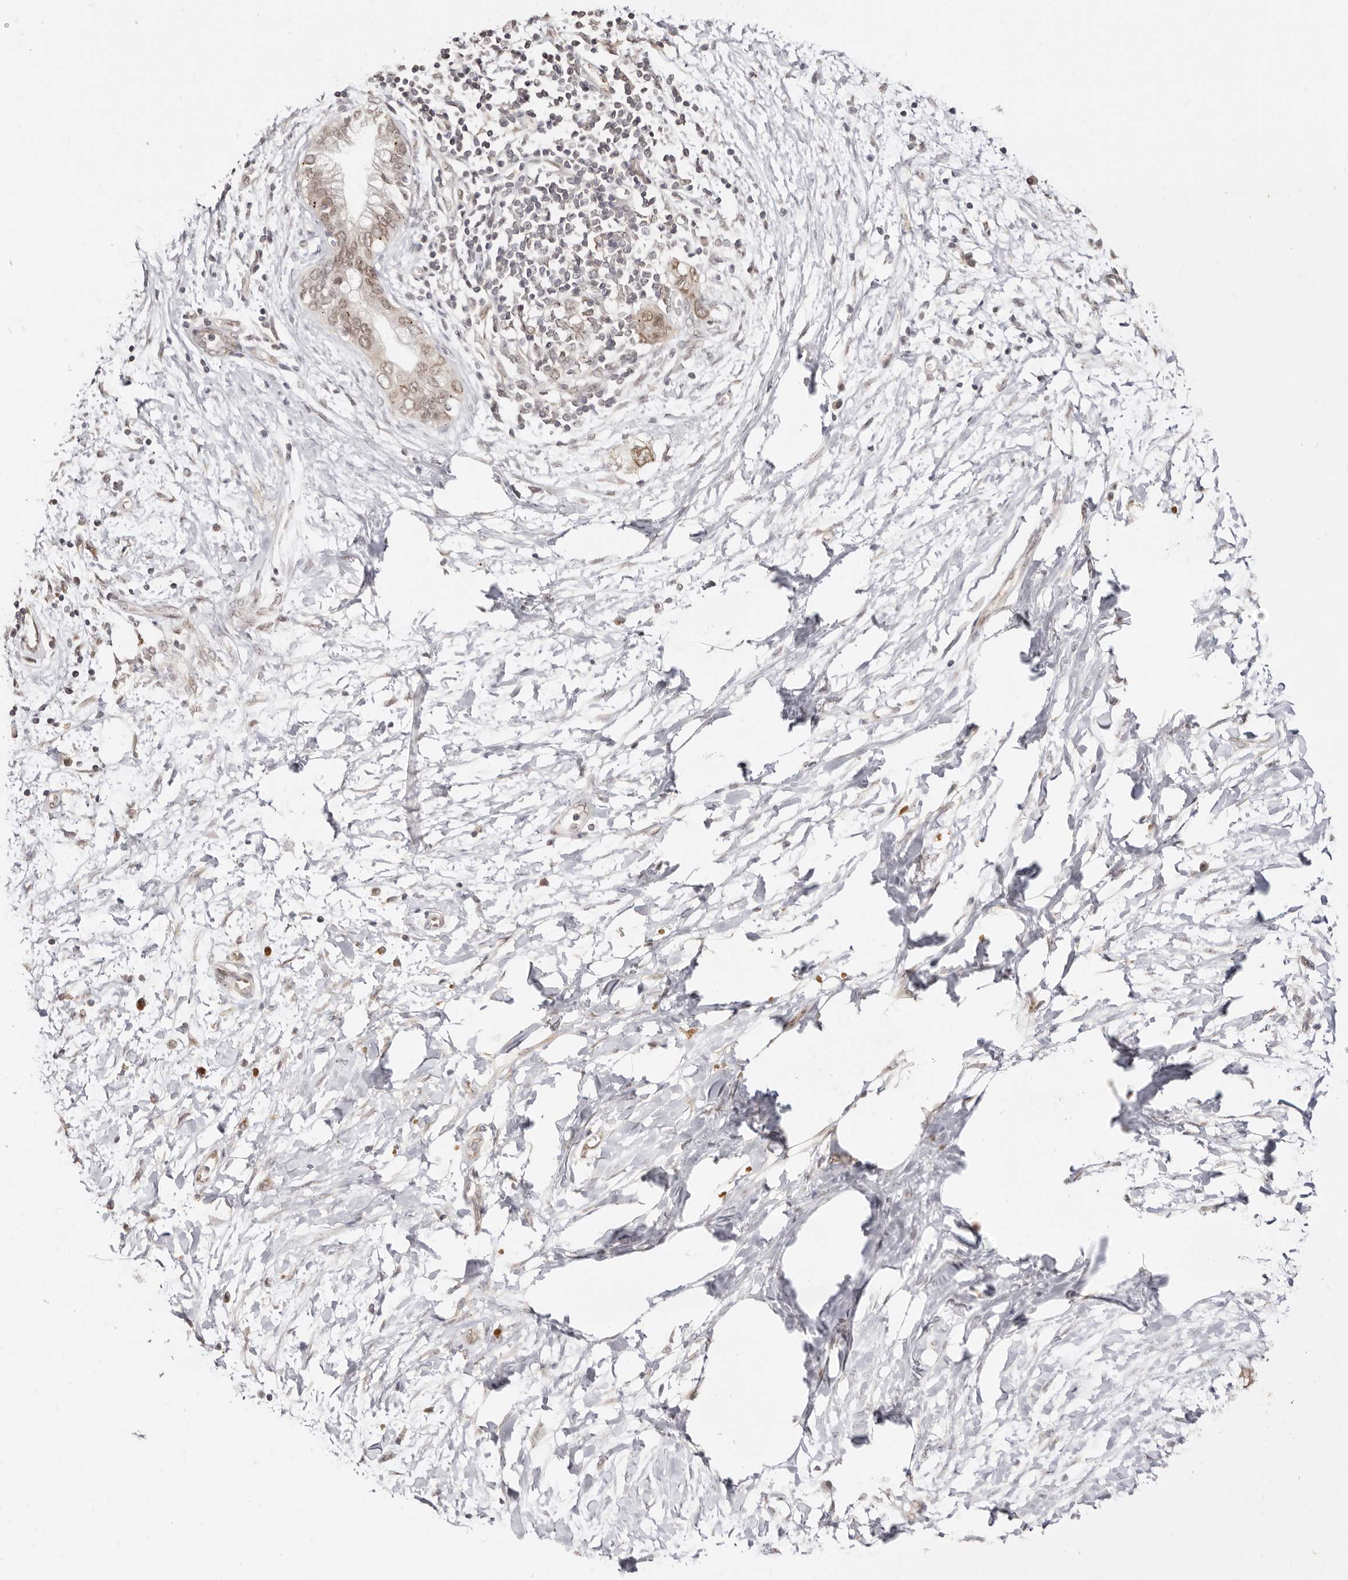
{"staining": {"intensity": "moderate", "quantity": ">75%", "location": "nuclear"}, "tissue": "pancreatic cancer", "cell_type": "Tumor cells", "image_type": "cancer", "snomed": [{"axis": "morphology", "description": "Normal tissue, NOS"}, {"axis": "morphology", "description": "Adenocarcinoma, NOS"}, {"axis": "topography", "description": "Pancreas"}, {"axis": "topography", "description": "Peripheral nerve tissue"}], "caption": "A brown stain shows moderate nuclear expression of a protein in adenocarcinoma (pancreatic) tumor cells. (Brightfield microscopy of DAB IHC at high magnification).", "gene": "LCORL", "patient": {"sex": "male", "age": 59}}